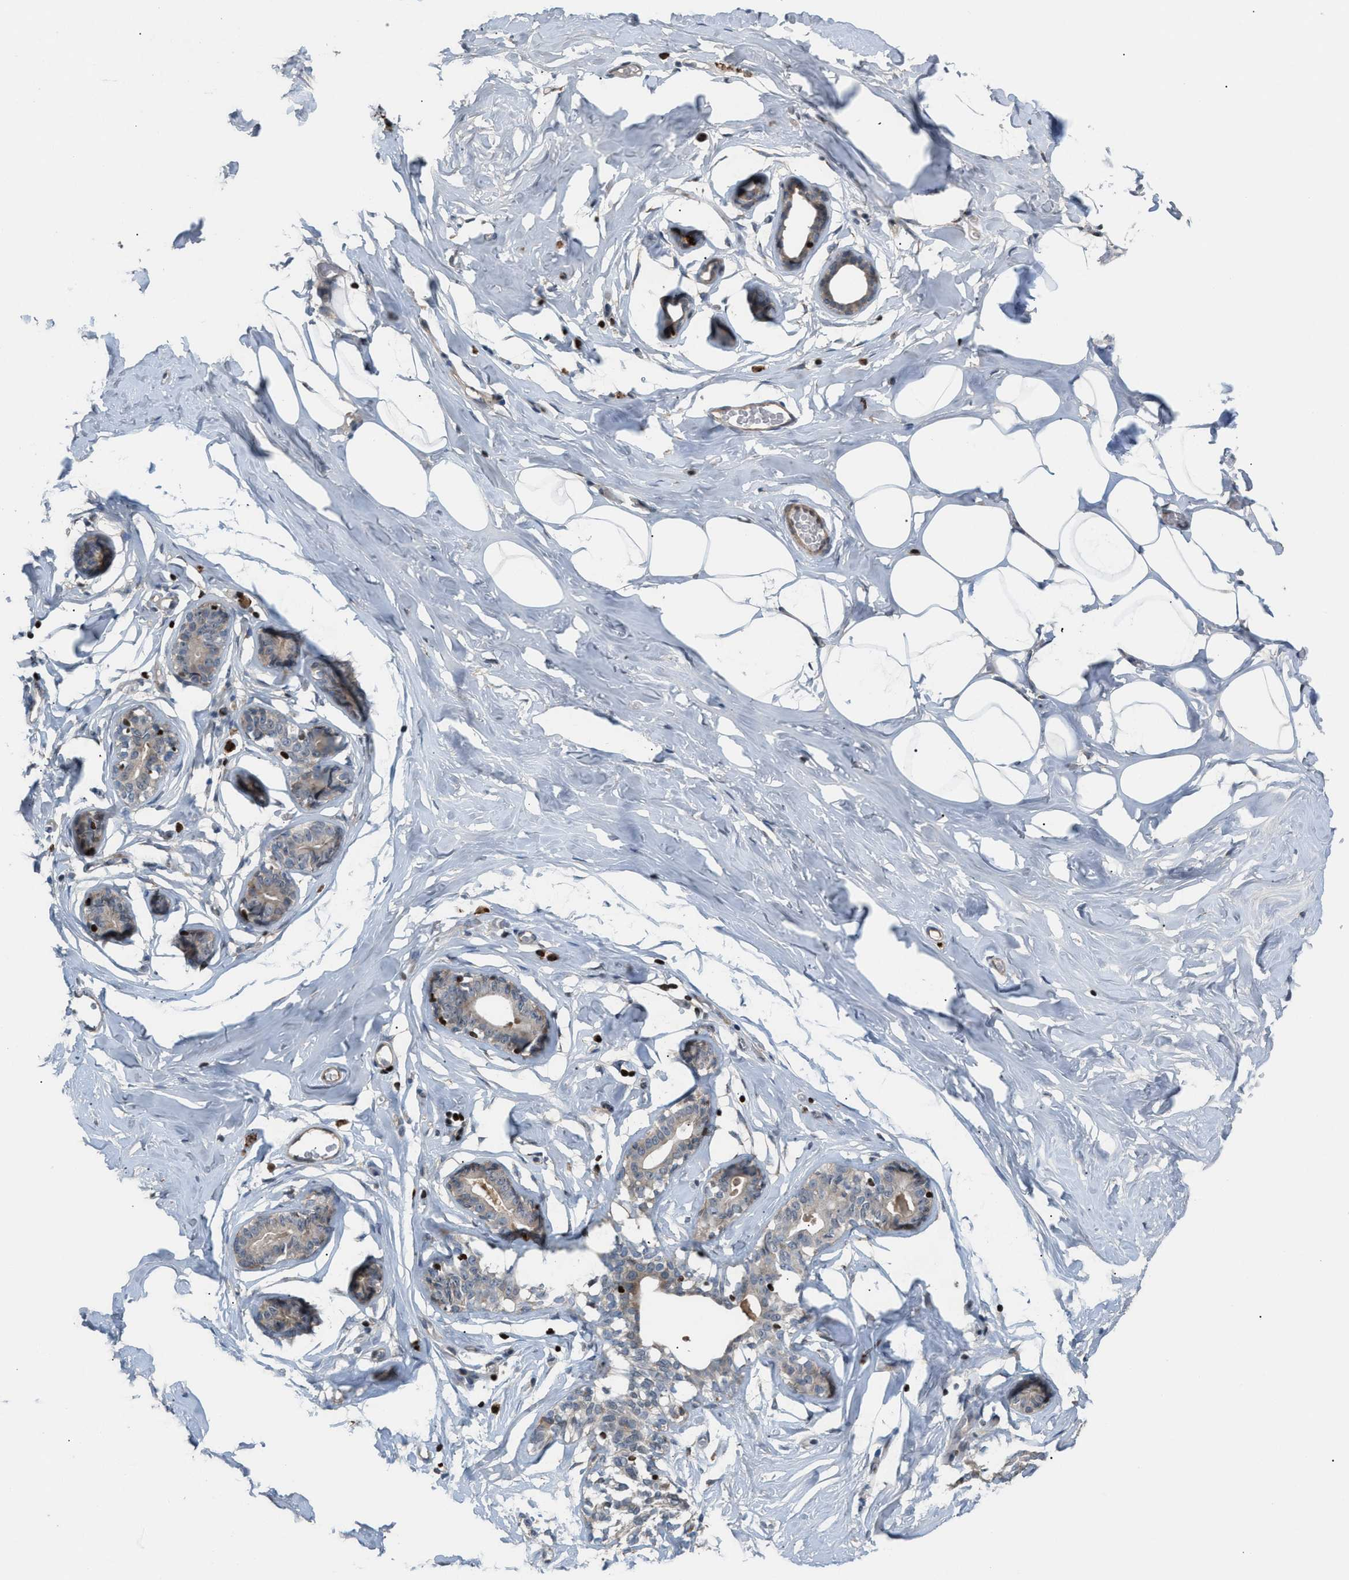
{"staining": {"intensity": "negative", "quantity": "none", "location": "none"}, "tissue": "adipose tissue", "cell_type": "Adipocytes", "image_type": "normal", "snomed": [{"axis": "morphology", "description": "Normal tissue, NOS"}, {"axis": "morphology", "description": "Fibrosis, NOS"}, {"axis": "topography", "description": "Breast"}, {"axis": "topography", "description": "Adipose tissue"}], "caption": "An immunohistochemistry (IHC) image of normal adipose tissue is shown. There is no staining in adipocytes of adipose tissue.", "gene": "ZNF276", "patient": {"sex": "female", "age": 39}}